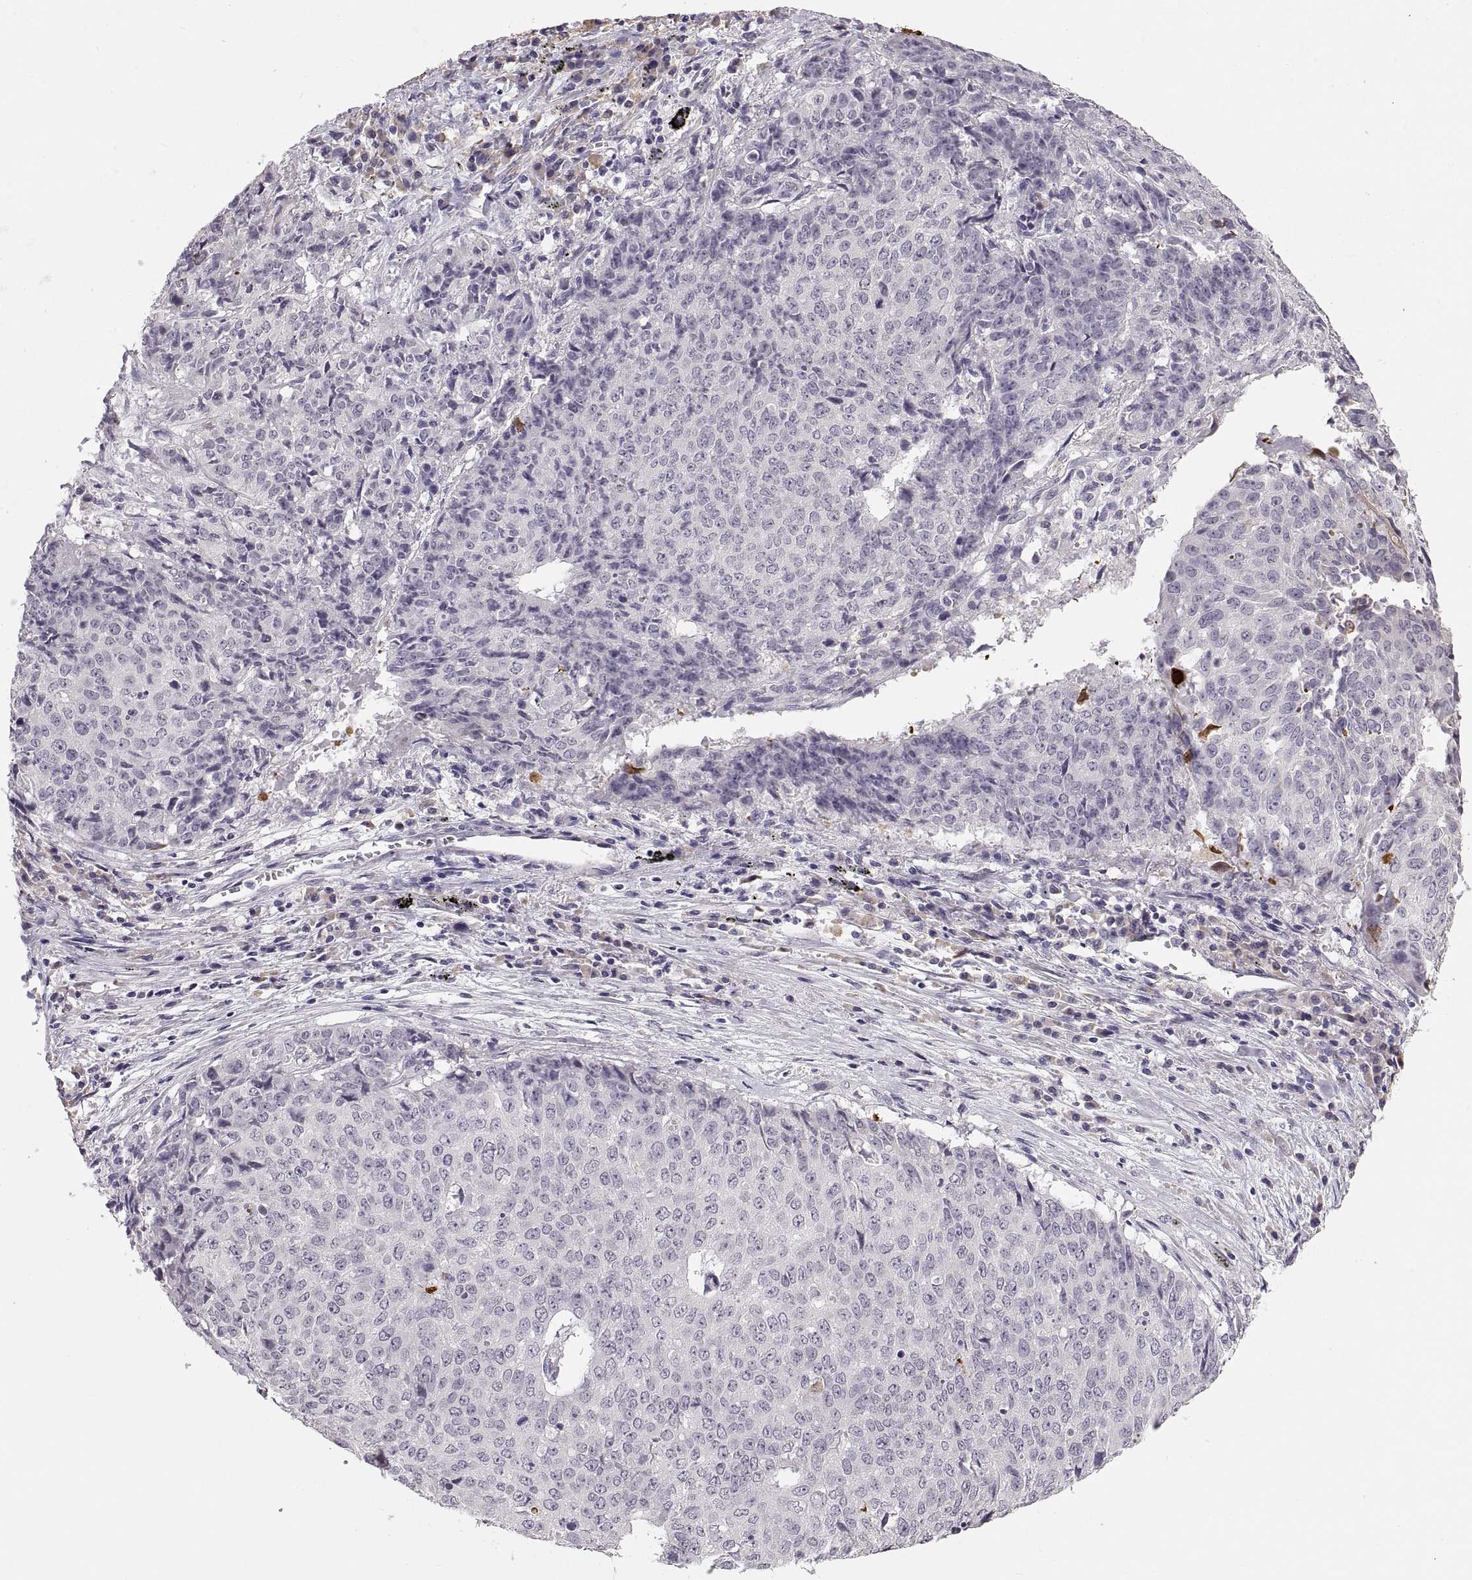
{"staining": {"intensity": "negative", "quantity": "none", "location": "none"}, "tissue": "lung cancer", "cell_type": "Tumor cells", "image_type": "cancer", "snomed": [{"axis": "morphology", "description": "Normal tissue, NOS"}, {"axis": "morphology", "description": "Squamous cell carcinoma, NOS"}, {"axis": "topography", "description": "Bronchus"}, {"axis": "topography", "description": "Lung"}], "caption": "An image of lung cancer (squamous cell carcinoma) stained for a protein exhibits no brown staining in tumor cells.", "gene": "MAGEB18", "patient": {"sex": "male", "age": 64}}